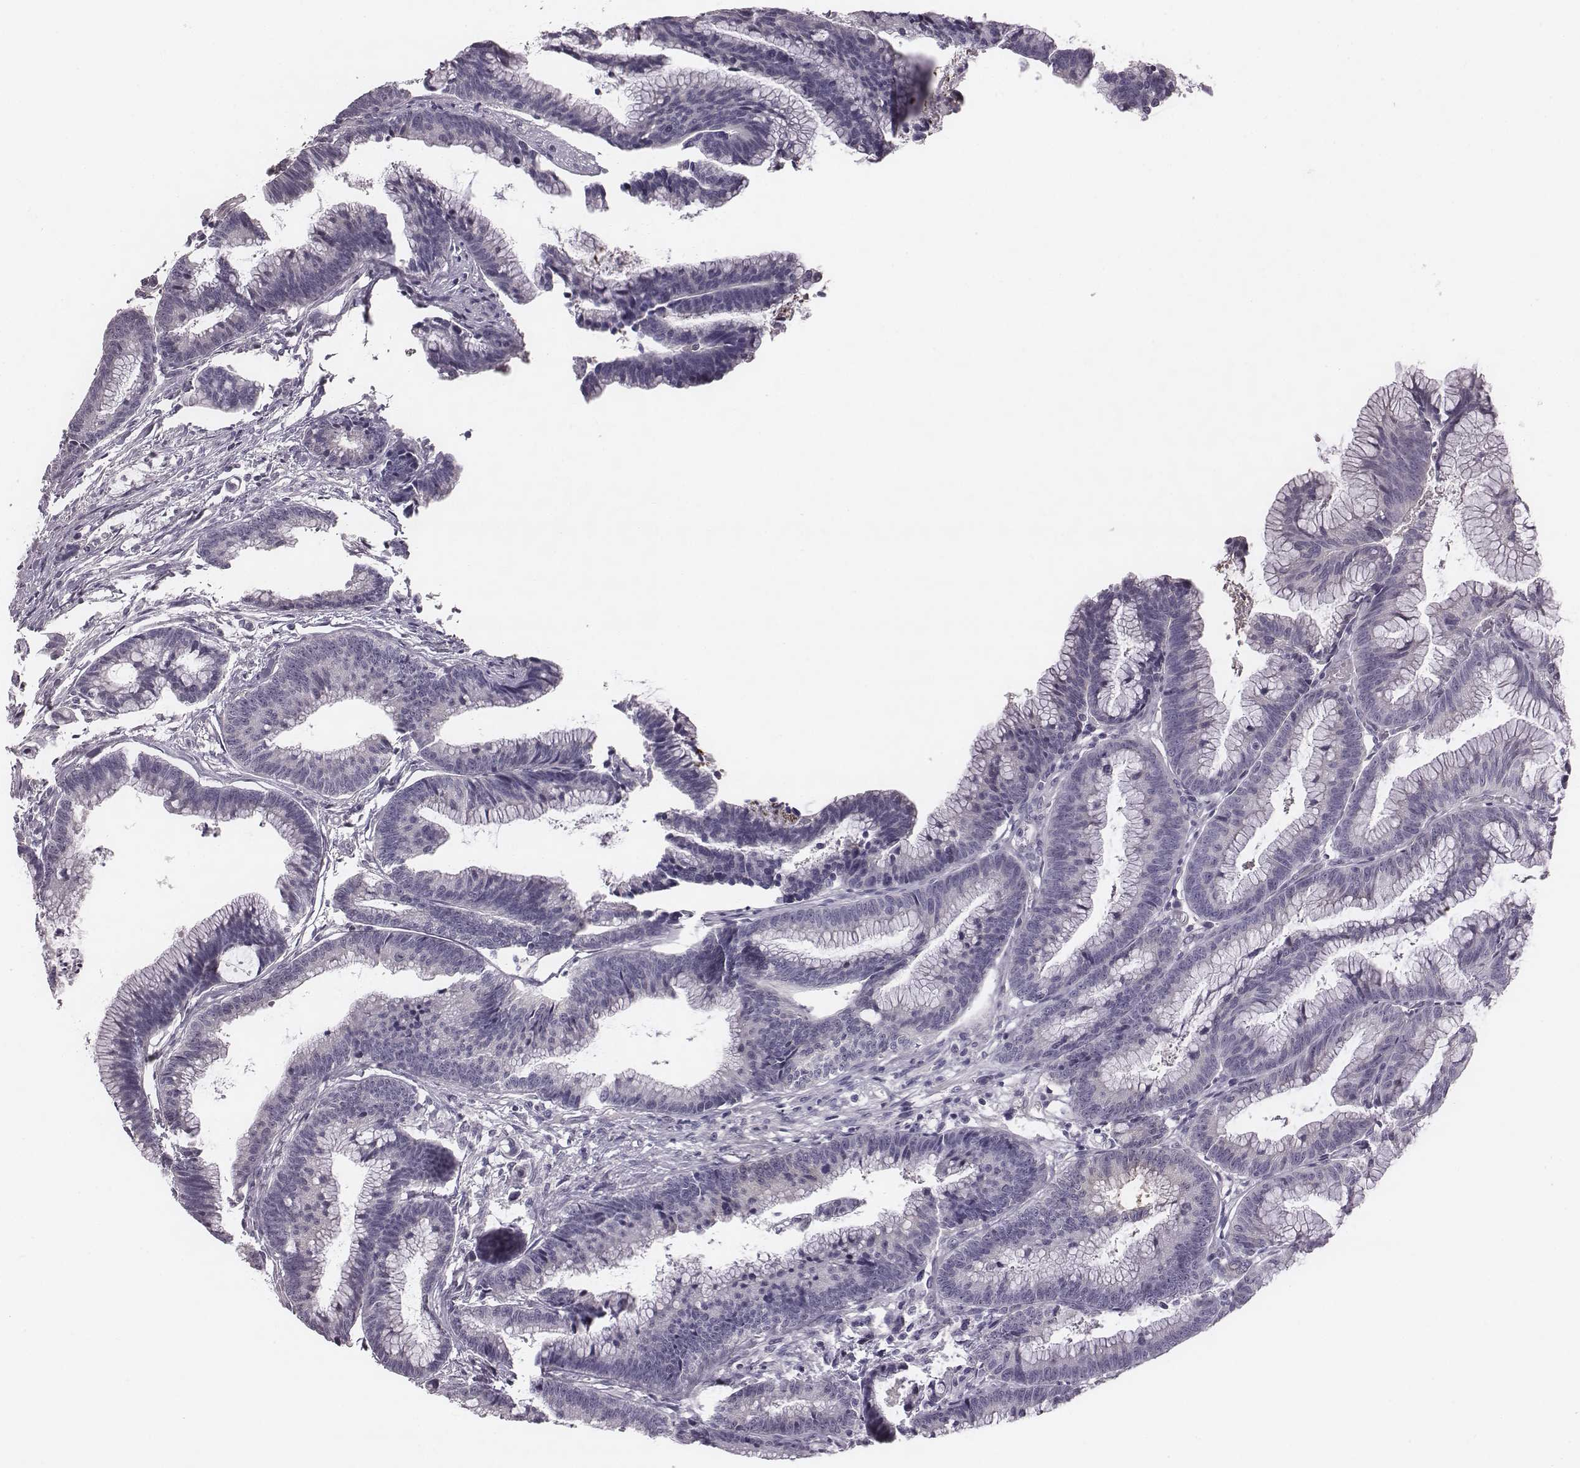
{"staining": {"intensity": "negative", "quantity": "none", "location": "none"}, "tissue": "colorectal cancer", "cell_type": "Tumor cells", "image_type": "cancer", "snomed": [{"axis": "morphology", "description": "Adenocarcinoma, NOS"}, {"axis": "topography", "description": "Colon"}], "caption": "The micrograph displays no significant positivity in tumor cells of adenocarcinoma (colorectal).", "gene": "PDE8B", "patient": {"sex": "female", "age": 78}}